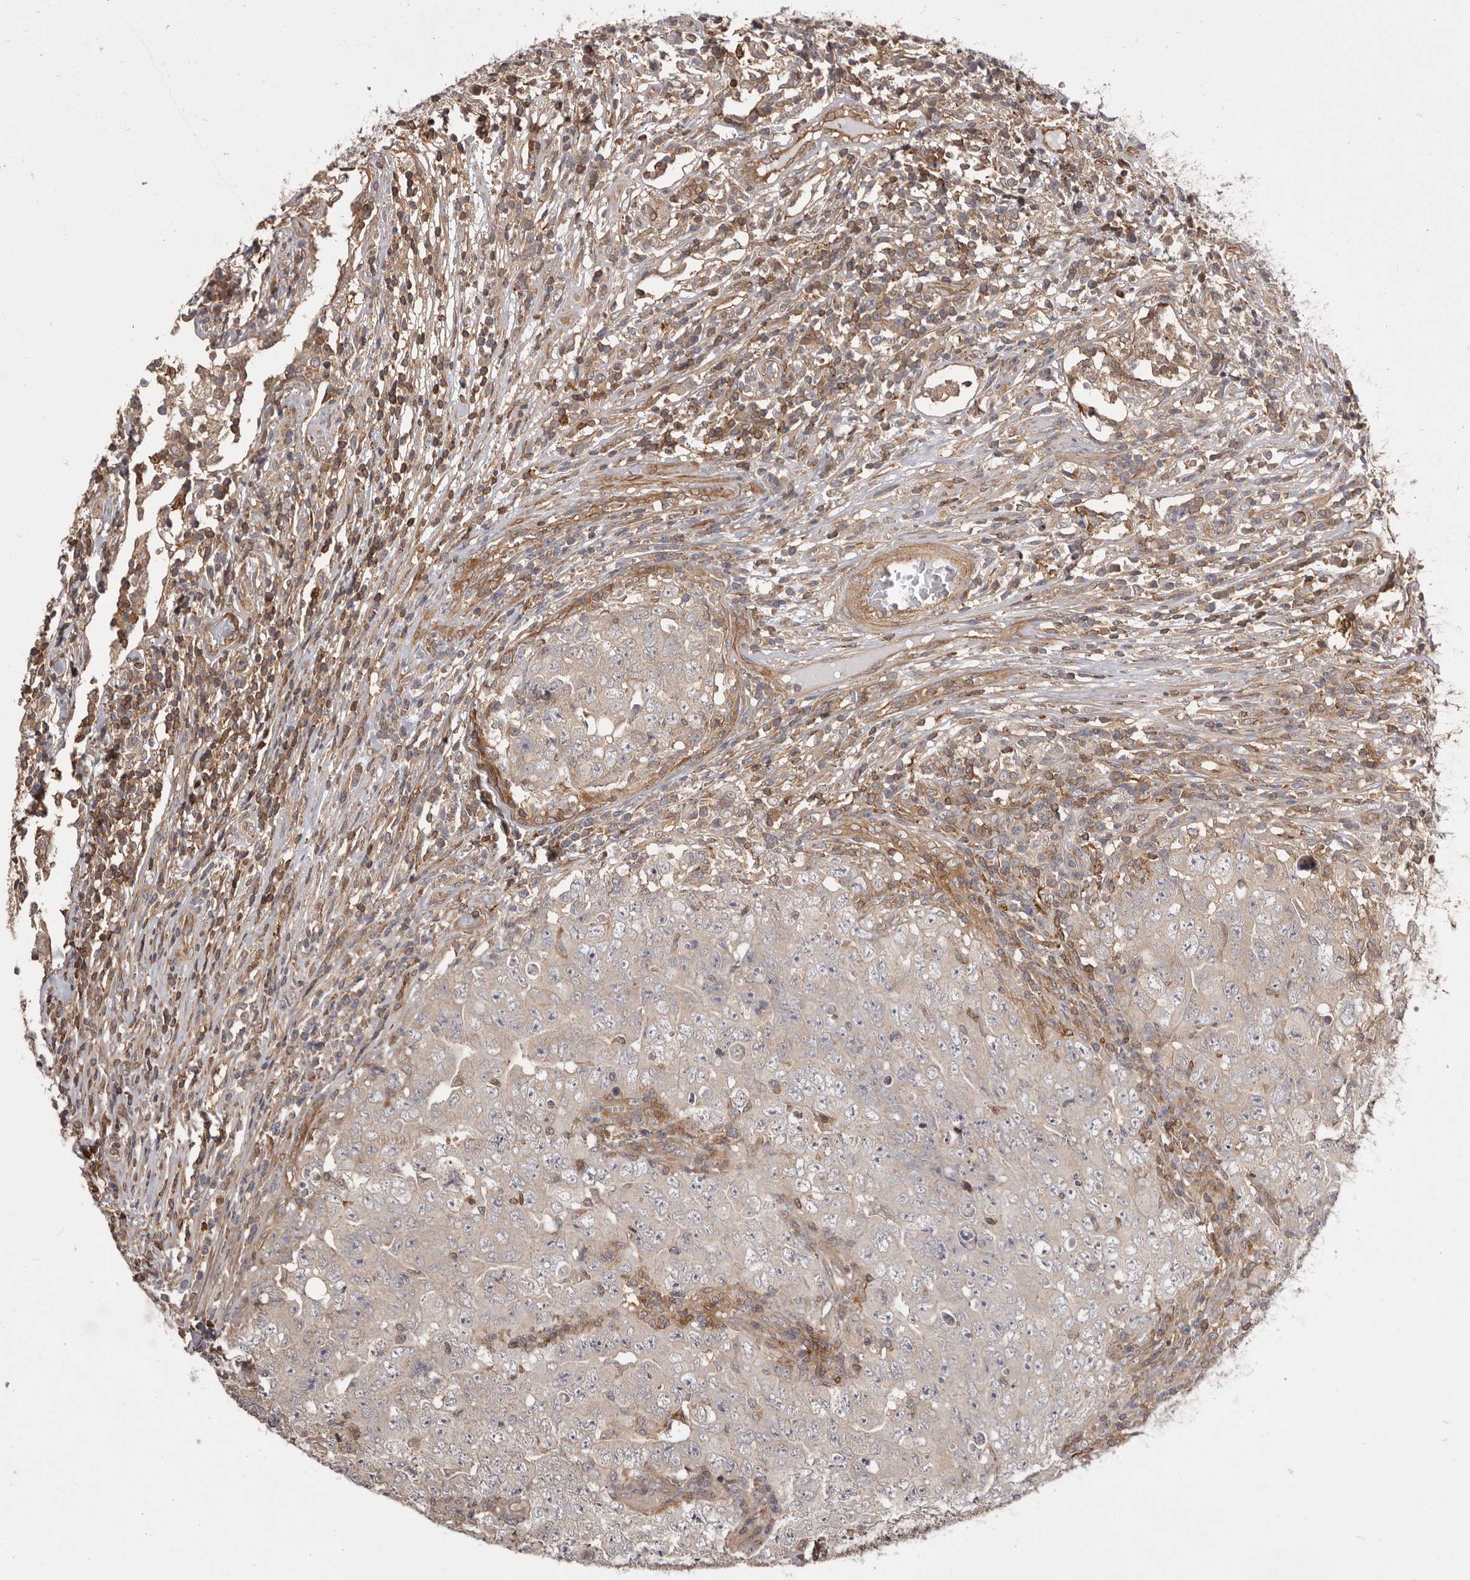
{"staining": {"intensity": "weak", "quantity": "25%-75%", "location": "cytoplasmic/membranous"}, "tissue": "testis cancer", "cell_type": "Tumor cells", "image_type": "cancer", "snomed": [{"axis": "morphology", "description": "Carcinoma, Embryonal, NOS"}, {"axis": "topography", "description": "Testis"}], "caption": "Protein staining of testis embryonal carcinoma tissue exhibits weak cytoplasmic/membranous positivity in about 25%-75% of tumor cells. The staining is performed using DAB (3,3'-diaminobenzidine) brown chromogen to label protein expression. The nuclei are counter-stained blue using hematoxylin.", "gene": "NFKBIA", "patient": {"sex": "male", "age": 26}}